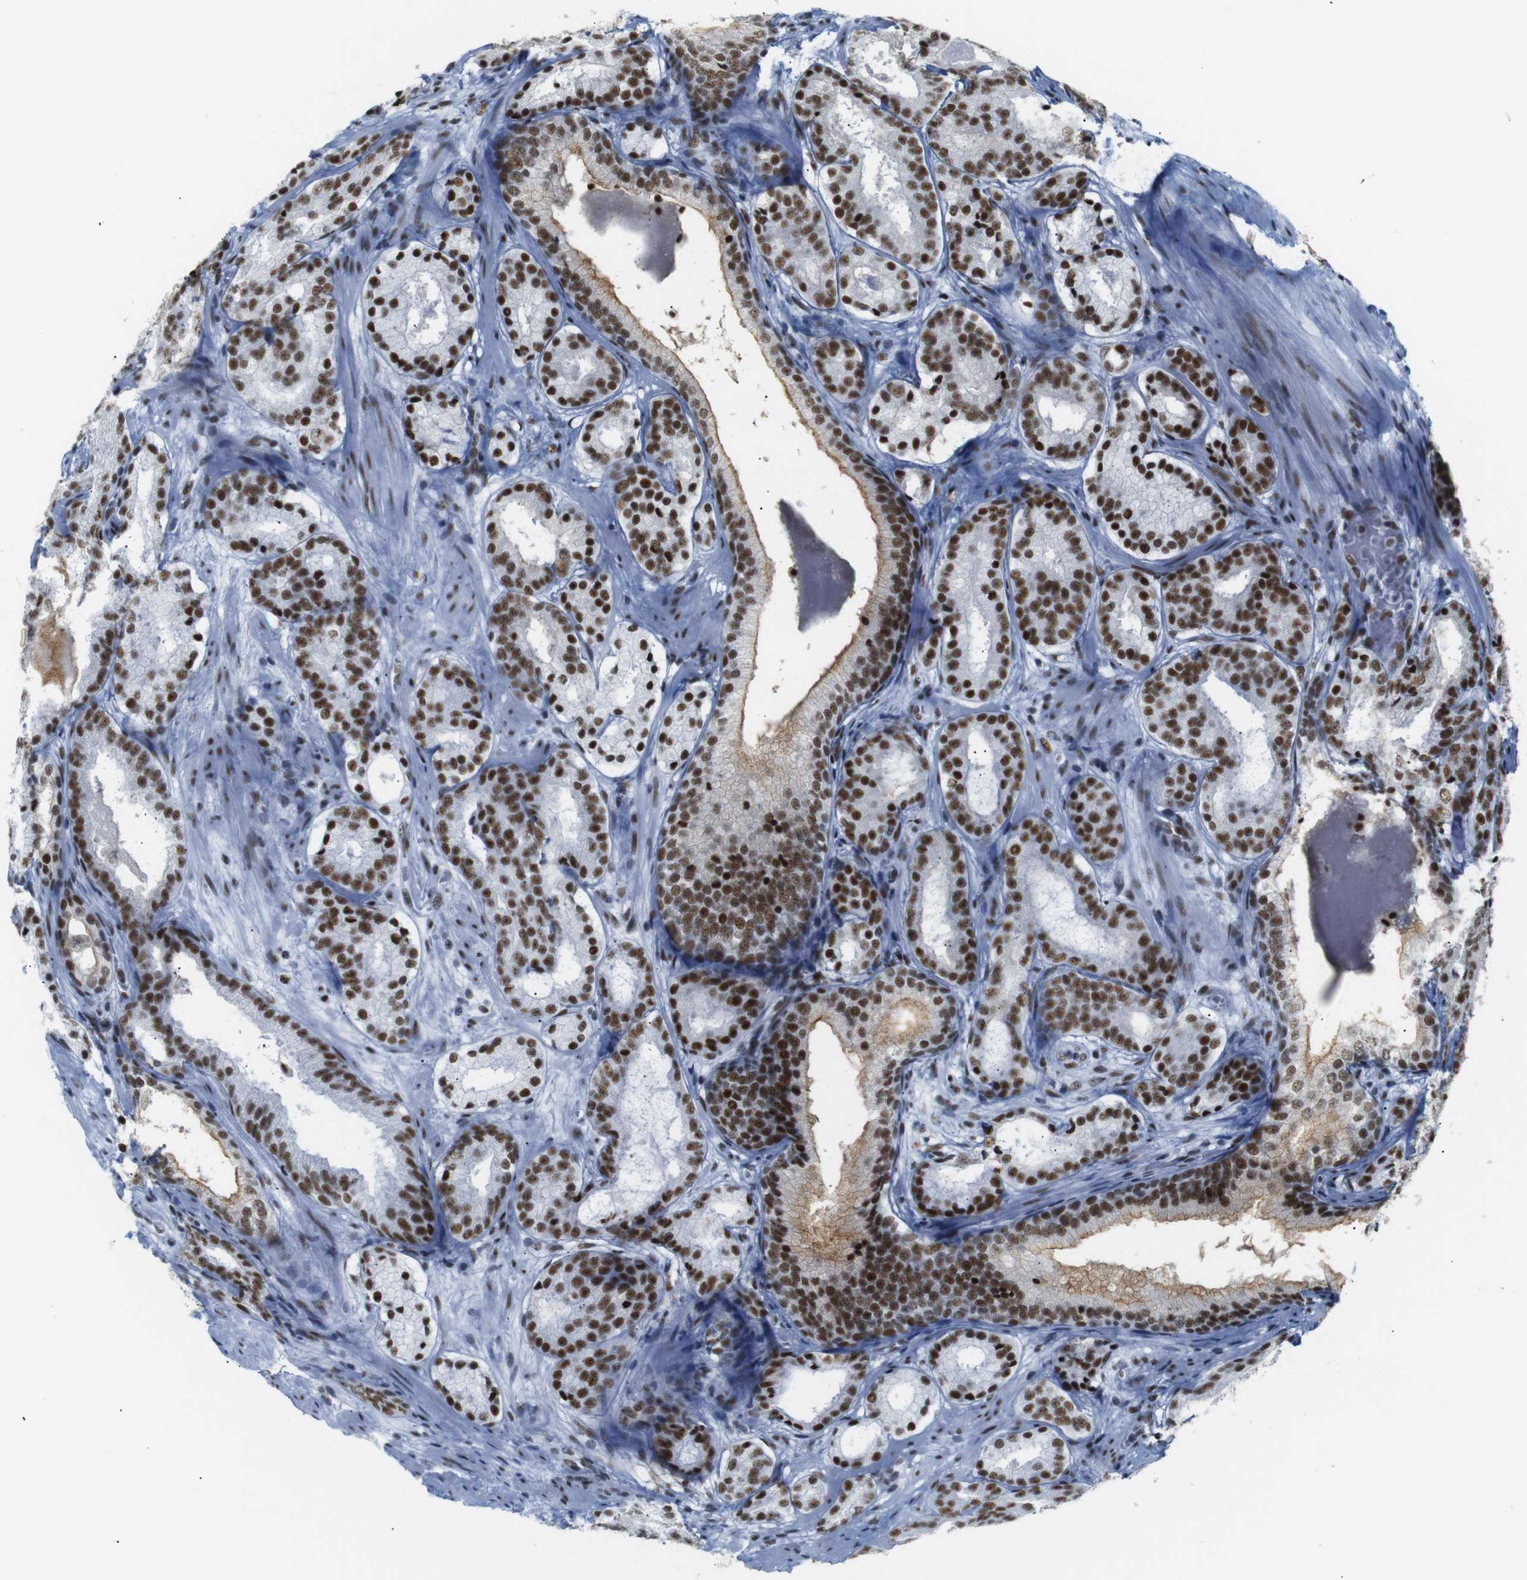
{"staining": {"intensity": "strong", "quantity": ">75%", "location": "nuclear"}, "tissue": "prostate cancer", "cell_type": "Tumor cells", "image_type": "cancer", "snomed": [{"axis": "morphology", "description": "Adenocarcinoma, Low grade"}, {"axis": "topography", "description": "Prostate"}], "caption": "Protein expression analysis of prostate adenocarcinoma (low-grade) displays strong nuclear staining in approximately >75% of tumor cells. The staining was performed using DAB (3,3'-diaminobenzidine), with brown indicating positive protein expression. Nuclei are stained blue with hematoxylin.", "gene": "TRA2B", "patient": {"sex": "male", "age": 69}}